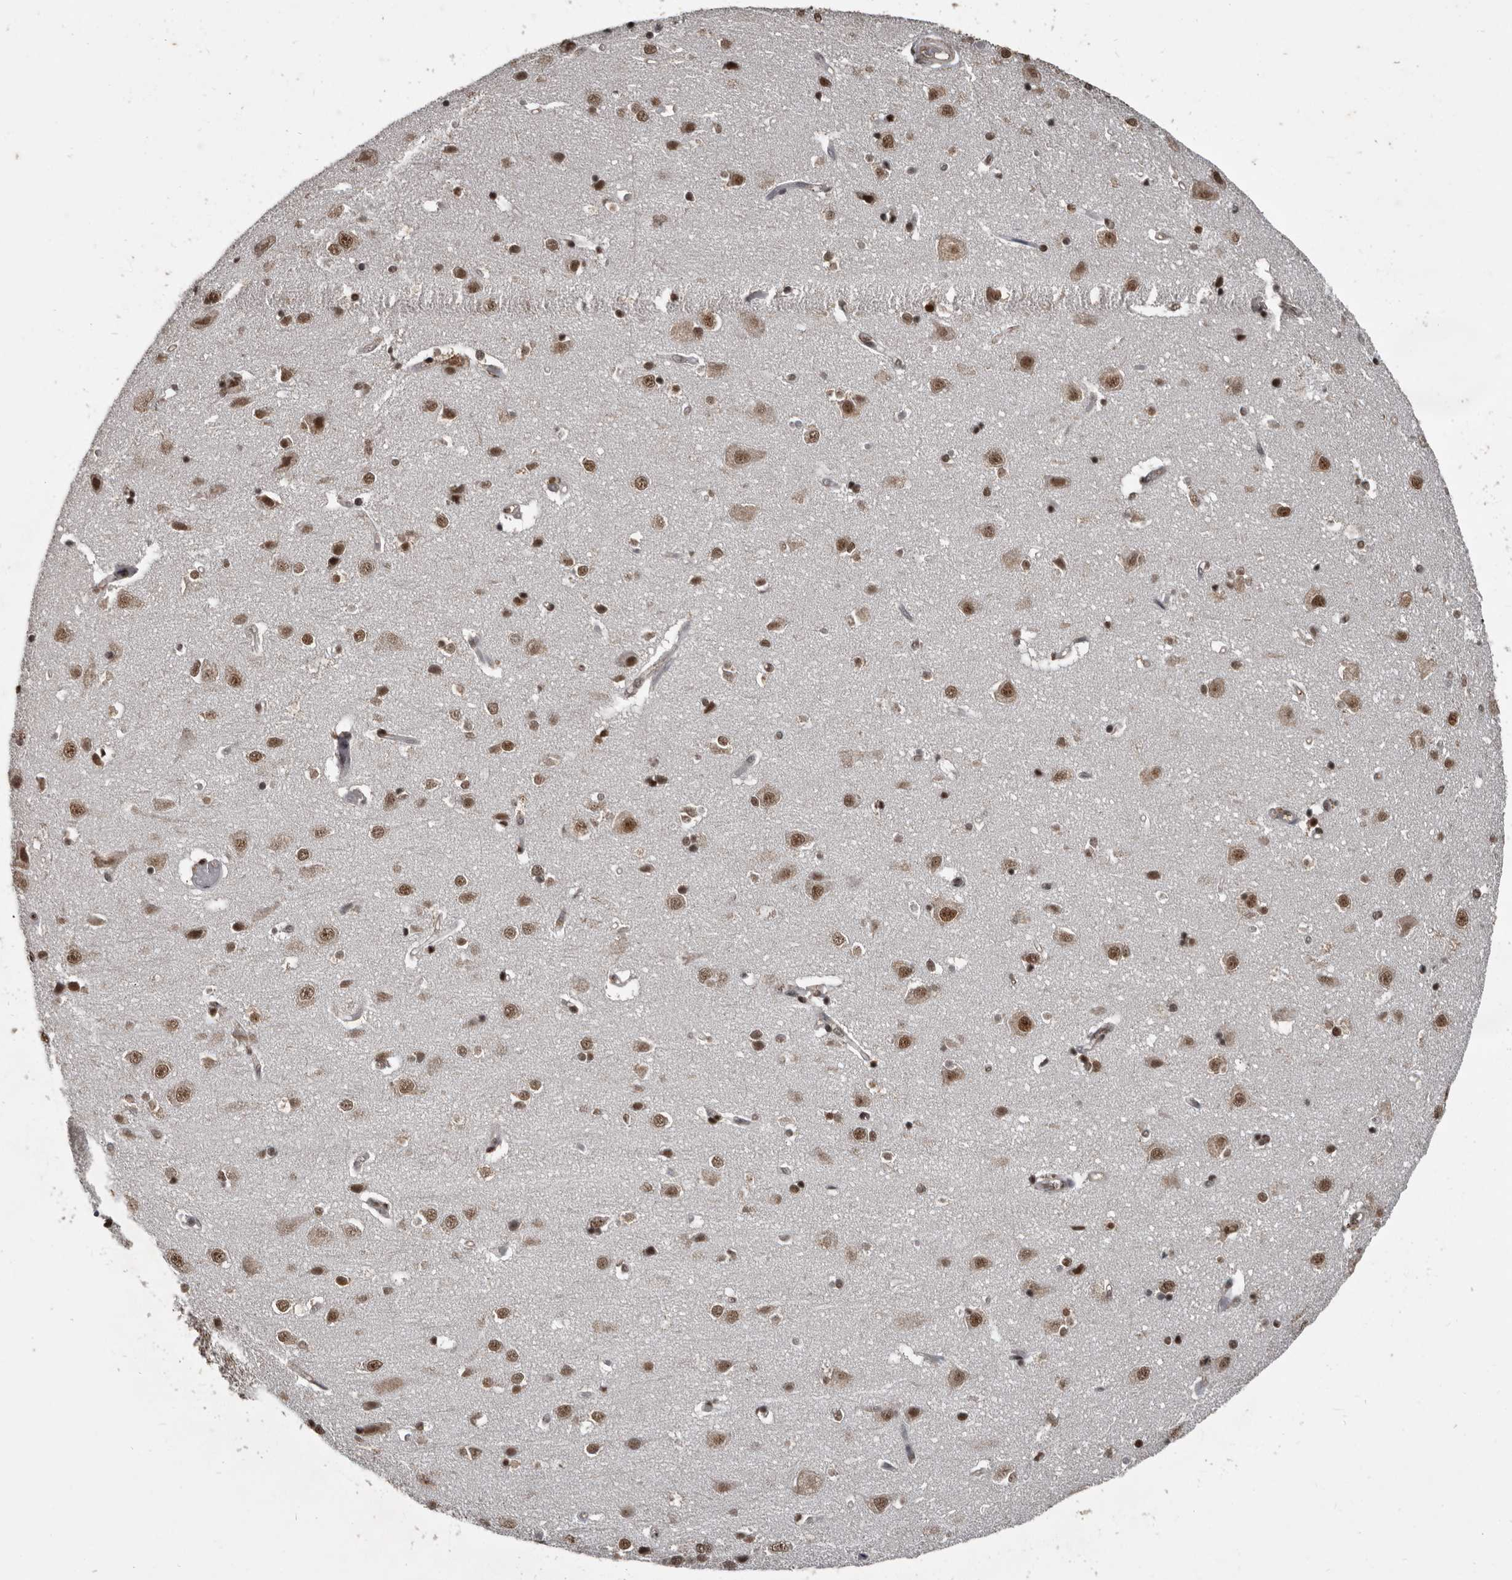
{"staining": {"intensity": "weak", "quantity": ">75%", "location": "nuclear"}, "tissue": "cerebral cortex", "cell_type": "Endothelial cells", "image_type": "normal", "snomed": [{"axis": "morphology", "description": "Normal tissue, NOS"}, {"axis": "topography", "description": "Cerebral cortex"}], "caption": "Protein expression by immunohistochemistry (IHC) reveals weak nuclear staining in about >75% of endothelial cells in normal cerebral cortex.", "gene": "CHD1L", "patient": {"sex": "male", "age": 54}}